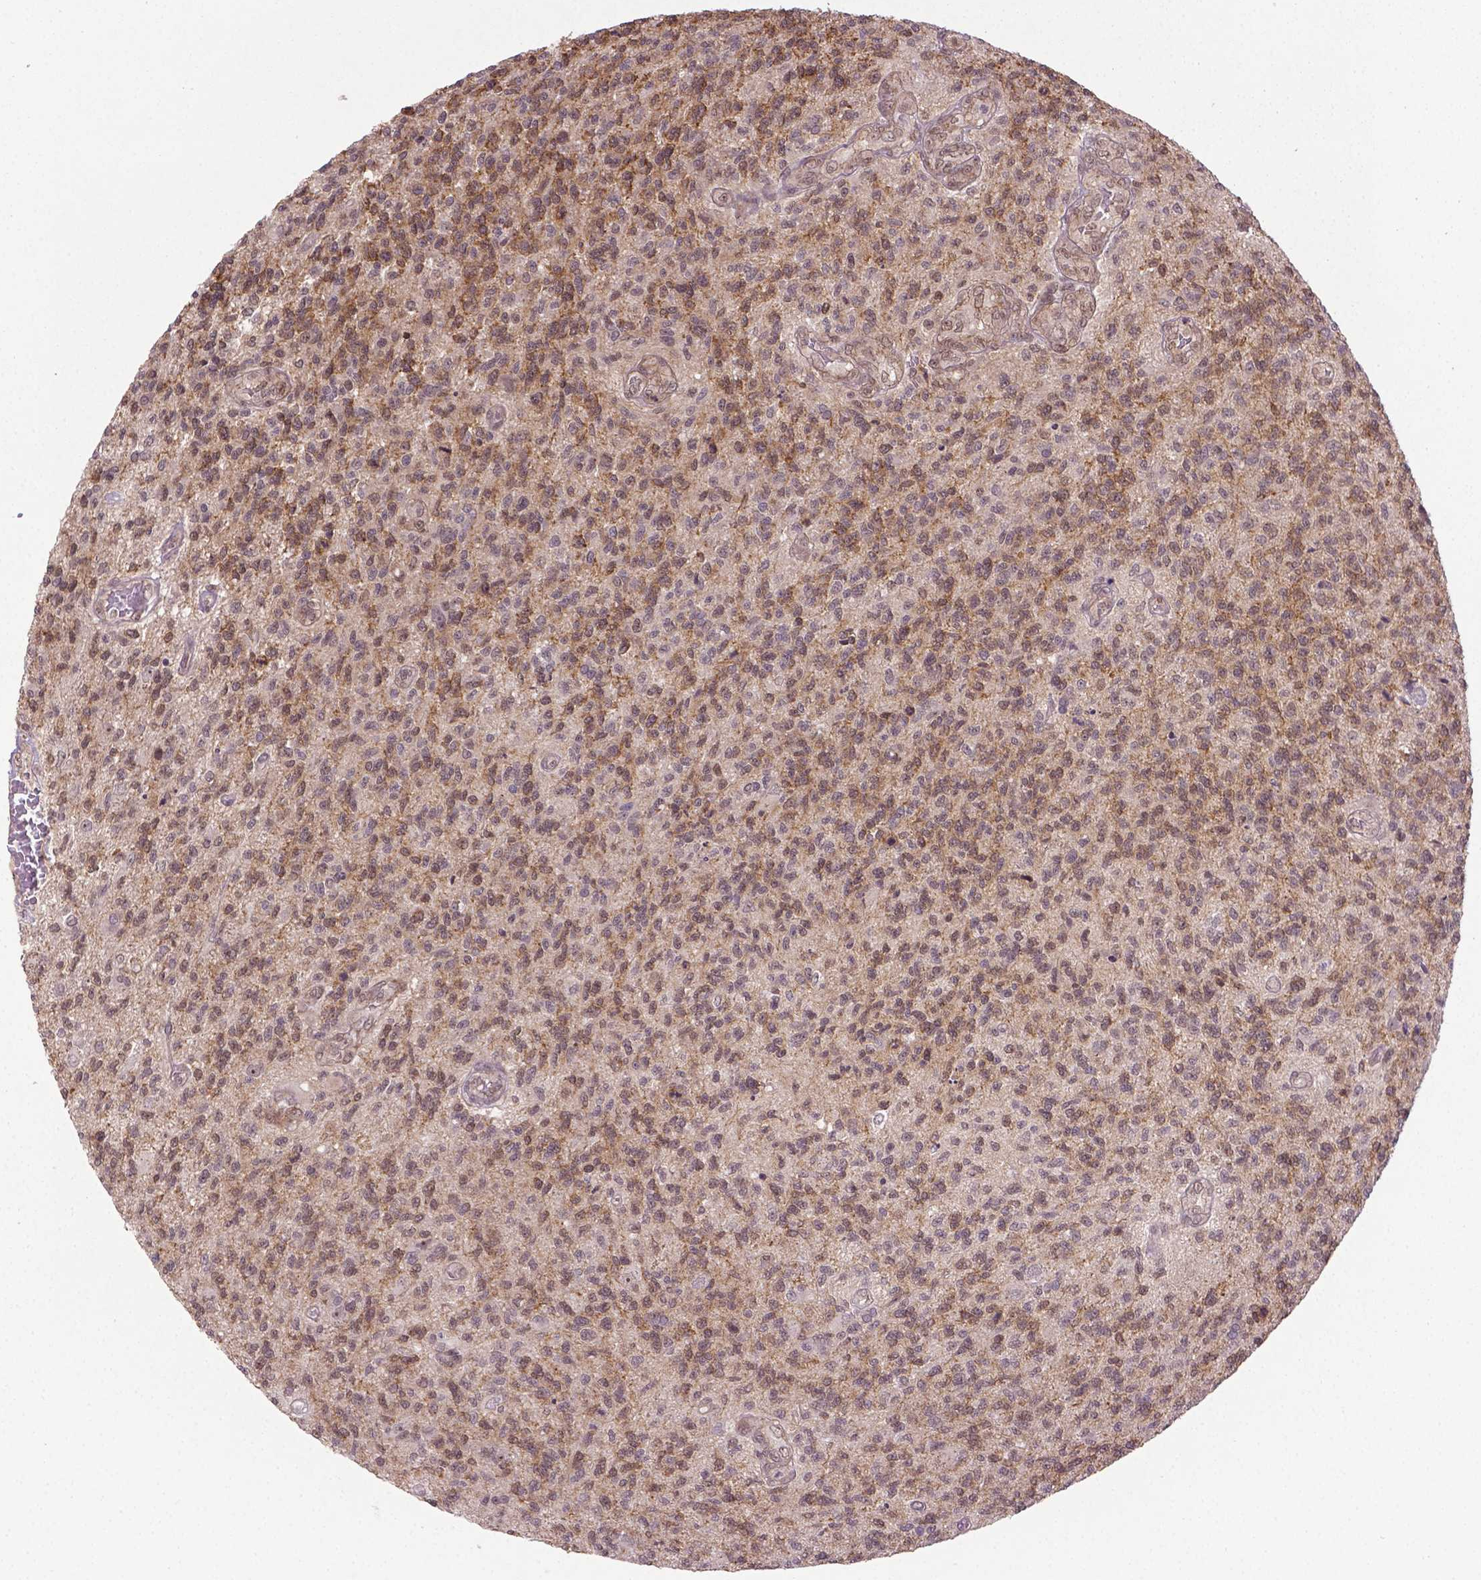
{"staining": {"intensity": "moderate", "quantity": "25%-75%", "location": "cytoplasmic/membranous,nuclear"}, "tissue": "glioma", "cell_type": "Tumor cells", "image_type": "cancer", "snomed": [{"axis": "morphology", "description": "Glioma, malignant, High grade"}, {"axis": "topography", "description": "Brain"}], "caption": "Protein staining shows moderate cytoplasmic/membranous and nuclear staining in about 25%-75% of tumor cells in glioma.", "gene": "ANKRD54", "patient": {"sex": "male", "age": 56}}